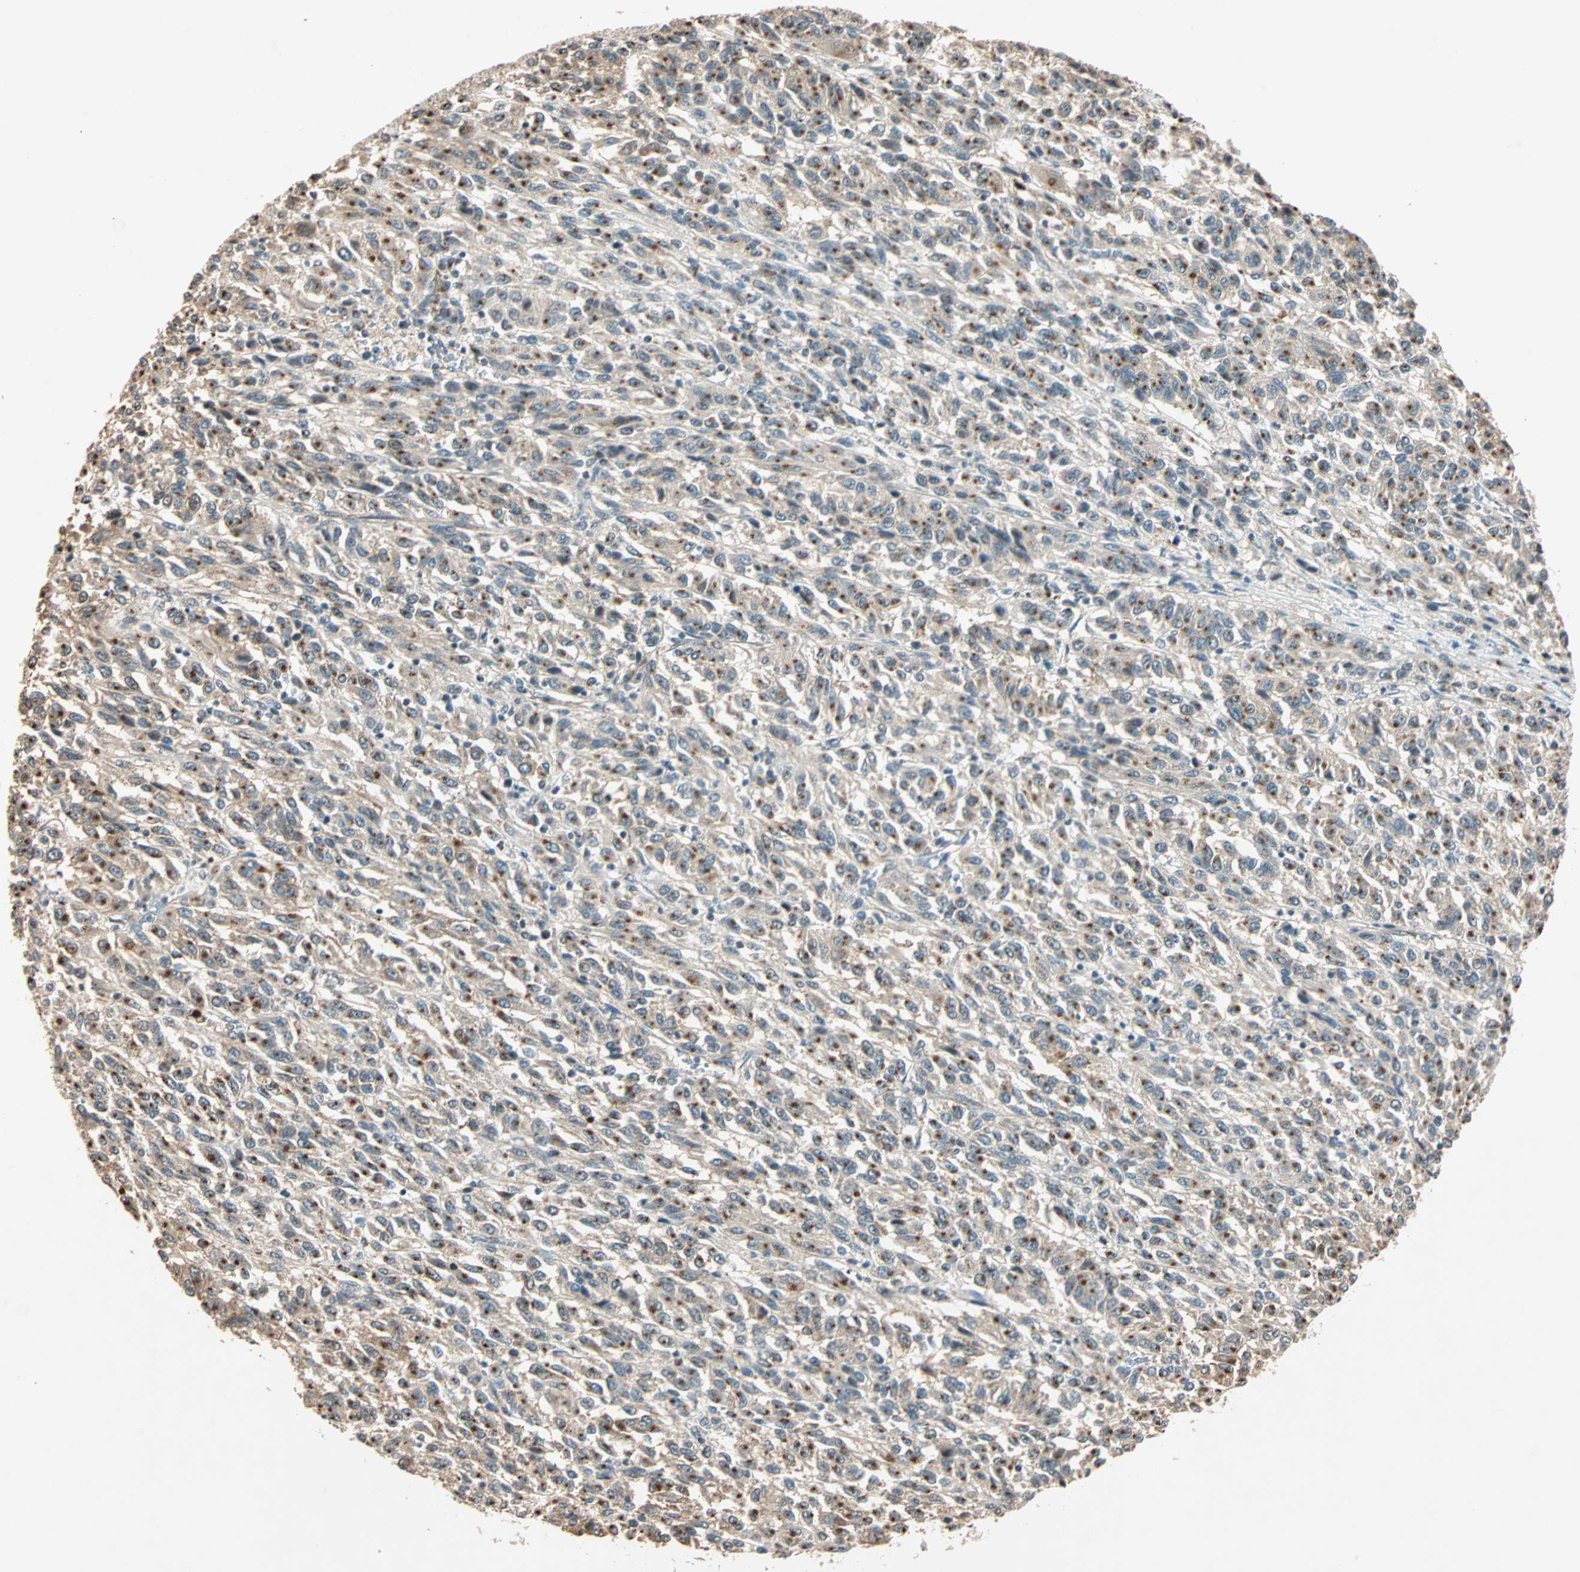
{"staining": {"intensity": "weak", "quantity": "25%-75%", "location": "cytoplasmic/membranous"}, "tissue": "melanoma", "cell_type": "Tumor cells", "image_type": "cancer", "snomed": [{"axis": "morphology", "description": "Malignant melanoma, Metastatic site"}, {"axis": "topography", "description": "Lung"}], "caption": "The micrograph displays immunohistochemical staining of malignant melanoma (metastatic site). There is weak cytoplasmic/membranous staining is appreciated in approximately 25%-75% of tumor cells. (IHC, brightfield microscopy, high magnification).", "gene": "PRDM2", "patient": {"sex": "male", "age": 64}}